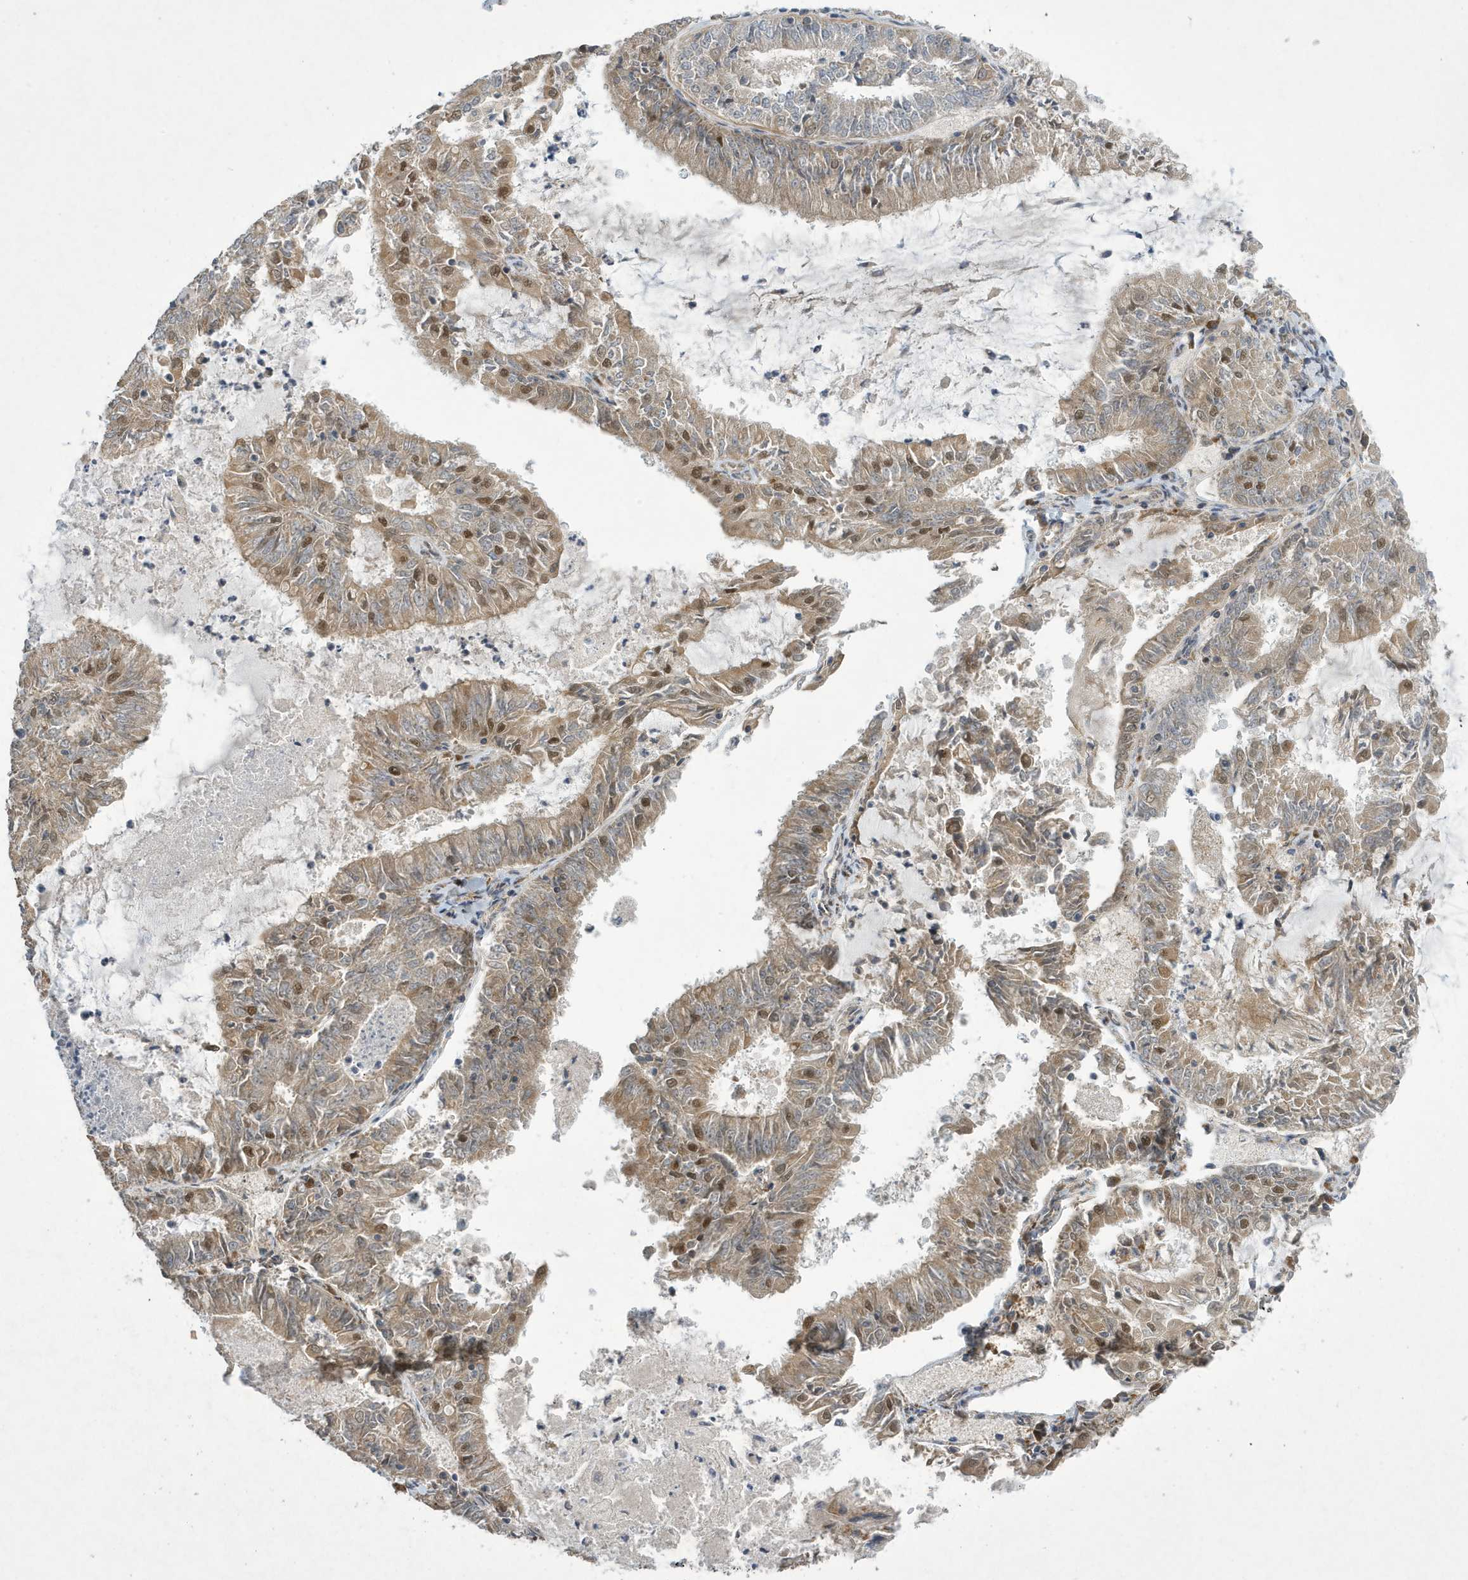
{"staining": {"intensity": "moderate", "quantity": "25%-75%", "location": "cytoplasmic/membranous,nuclear"}, "tissue": "endometrial cancer", "cell_type": "Tumor cells", "image_type": "cancer", "snomed": [{"axis": "morphology", "description": "Adenocarcinoma, NOS"}, {"axis": "topography", "description": "Endometrium"}], "caption": "Tumor cells show medium levels of moderate cytoplasmic/membranous and nuclear staining in about 25%-75% of cells in adenocarcinoma (endometrial). The staining was performed using DAB (3,3'-diaminobenzidine), with brown indicating positive protein expression. Nuclei are stained blue with hematoxylin.", "gene": "NCOA7", "patient": {"sex": "female", "age": 57}}